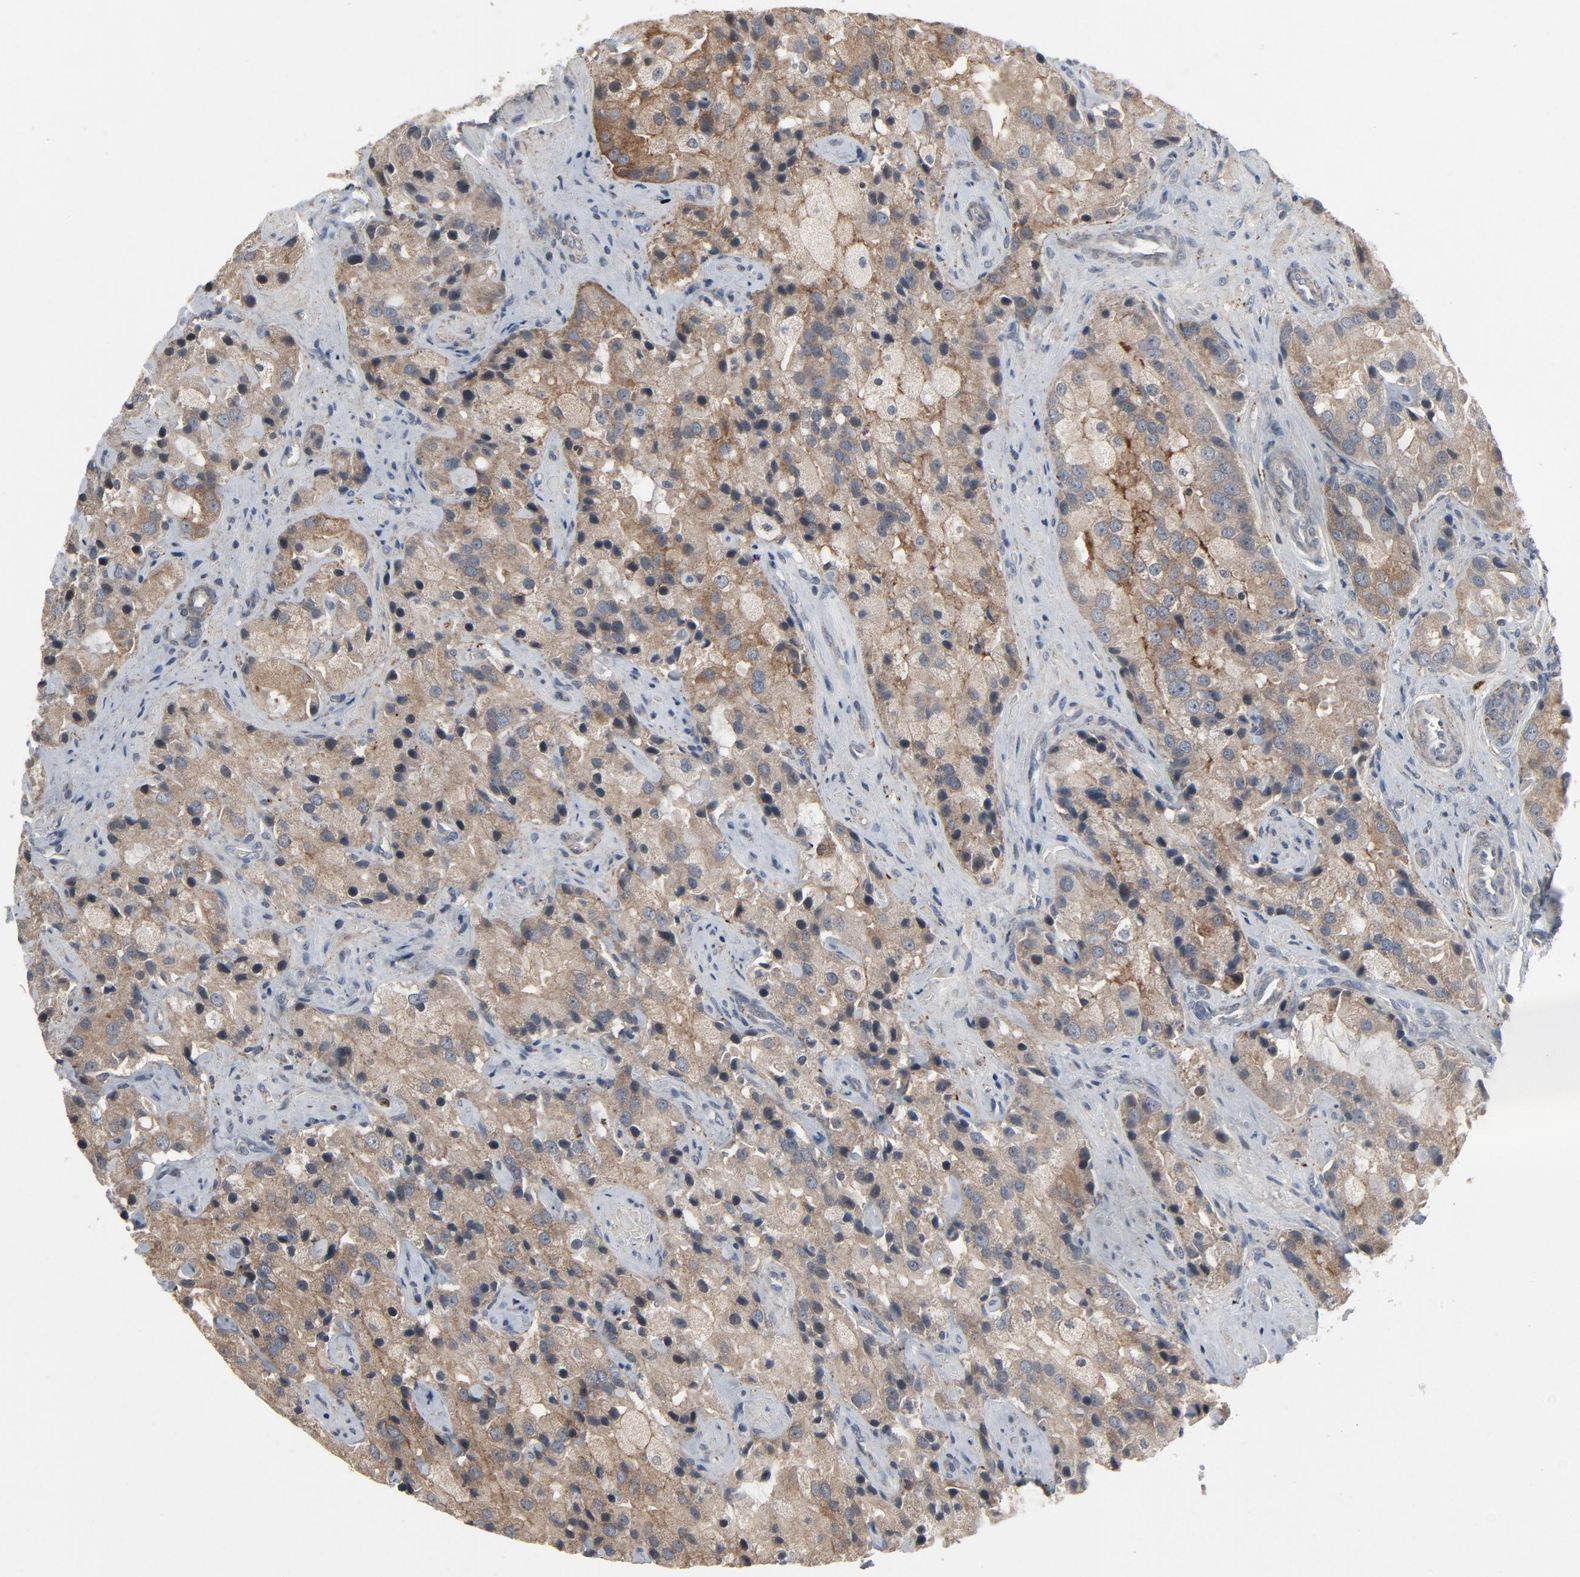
{"staining": {"intensity": "weak", "quantity": ">75%", "location": "cytoplasmic/membranous"}, "tissue": "prostate cancer", "cell_type": "Tumor cells", "image_type": "cancer", "snomed": [{"axis": "morphology", "description": "Adenocarcinoma, High grade"}, {"axis": "topography", "description": "Prostate"}], "caption": "Prostate high-grade adenocarcinoma stained with DAB (3,3'-diaminobenzidine) immunohistochemistry (IHC) exhibits low levels of weak cytoplasmic/membranous staining in about >75% of tumor cells.", "gene": "PDZD4", "patient": {"sex": "male", "age": 70}}